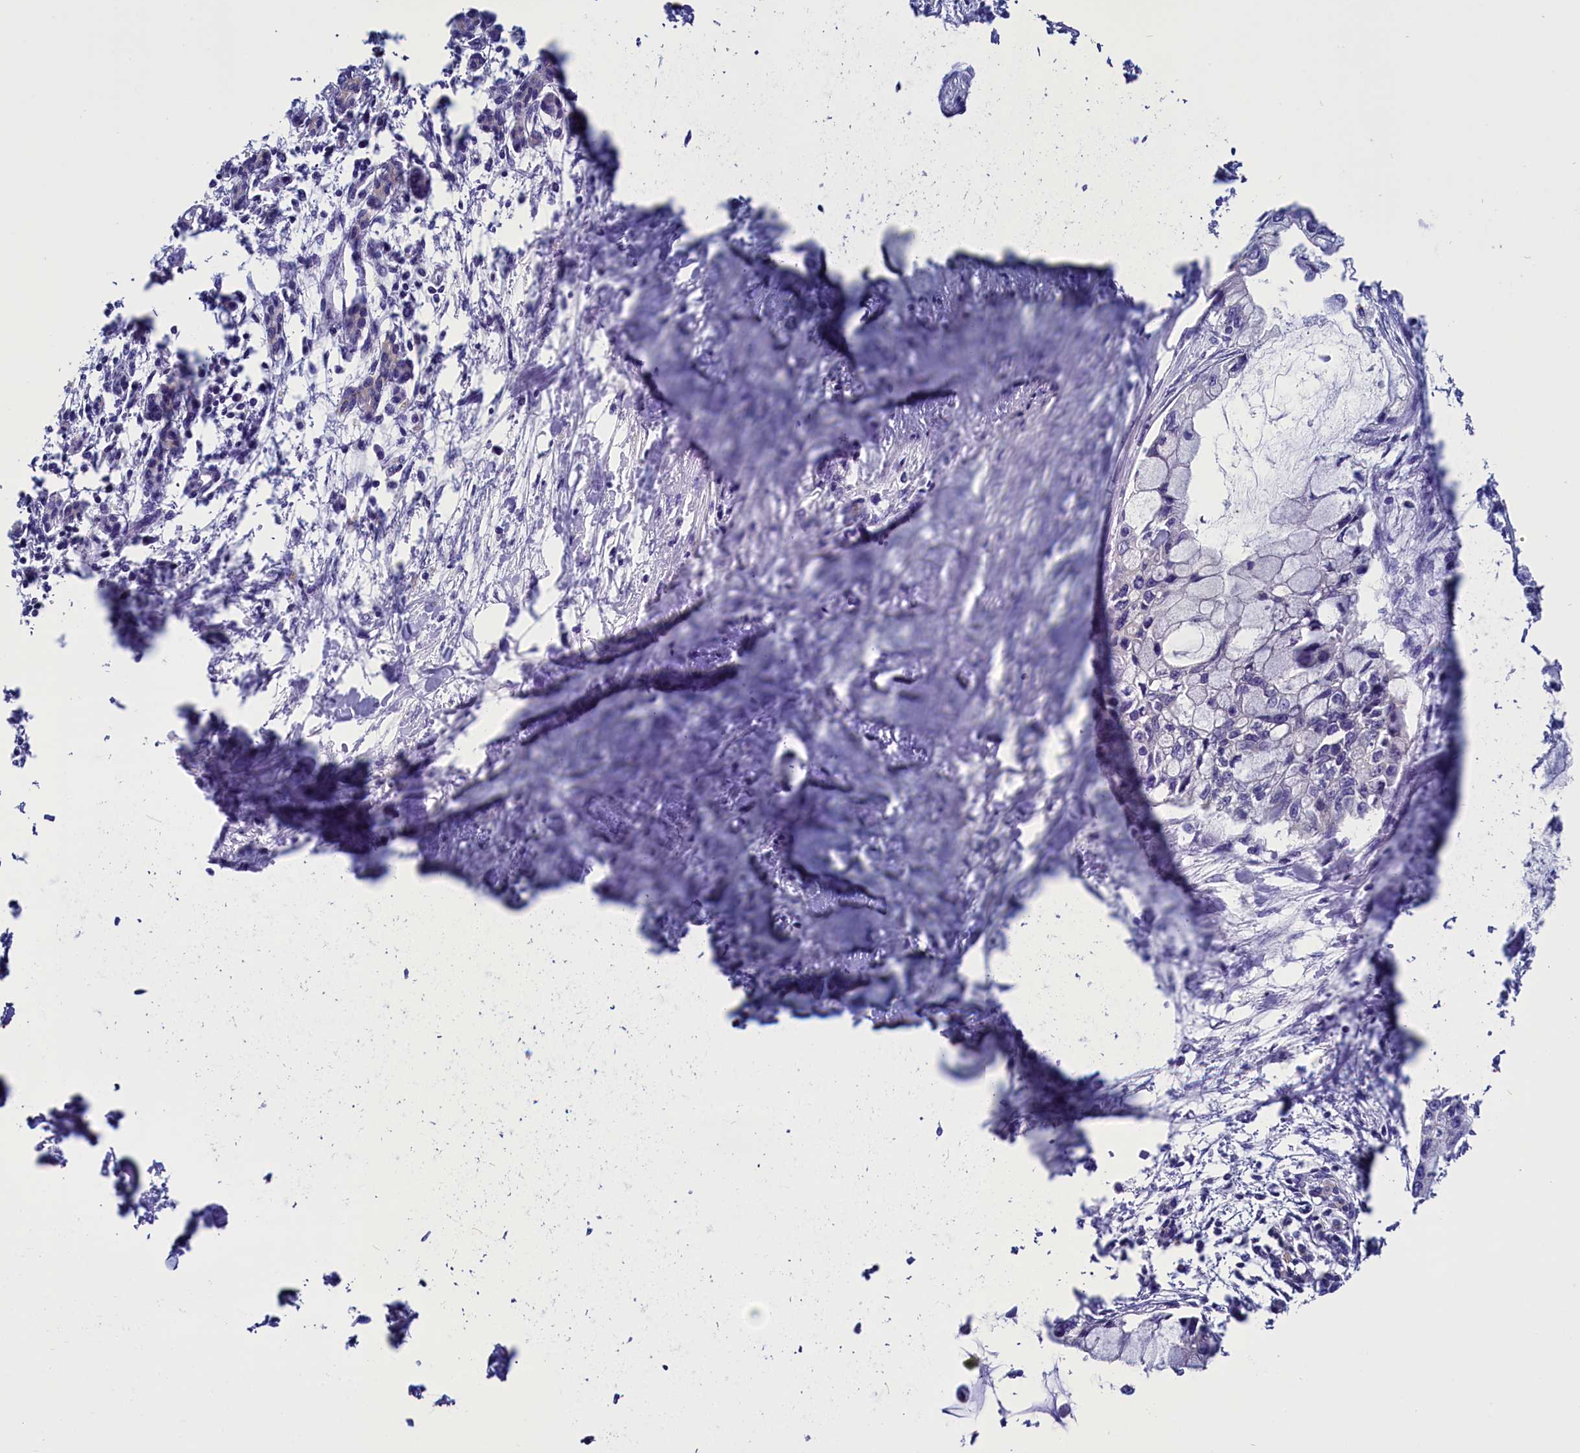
{"staining": {"intensity": "negative", "quantity": "none", "location": "none"}, "tissue": "pancreatic cancer", "cell_type": "Tumor cells", "image_type": "cancer", "snomed": [{"axis": "morphology", "description": "Adenocarcinoma, NOS"}, {"axis": "topography", "description": "Pancreas"}], "caption": "Tumor cells are negative for brown protein staining in pancreatic adenocarcinoma.", "gene": "CIAPIN1", "patient": {"sex": "male", "age": 48}}